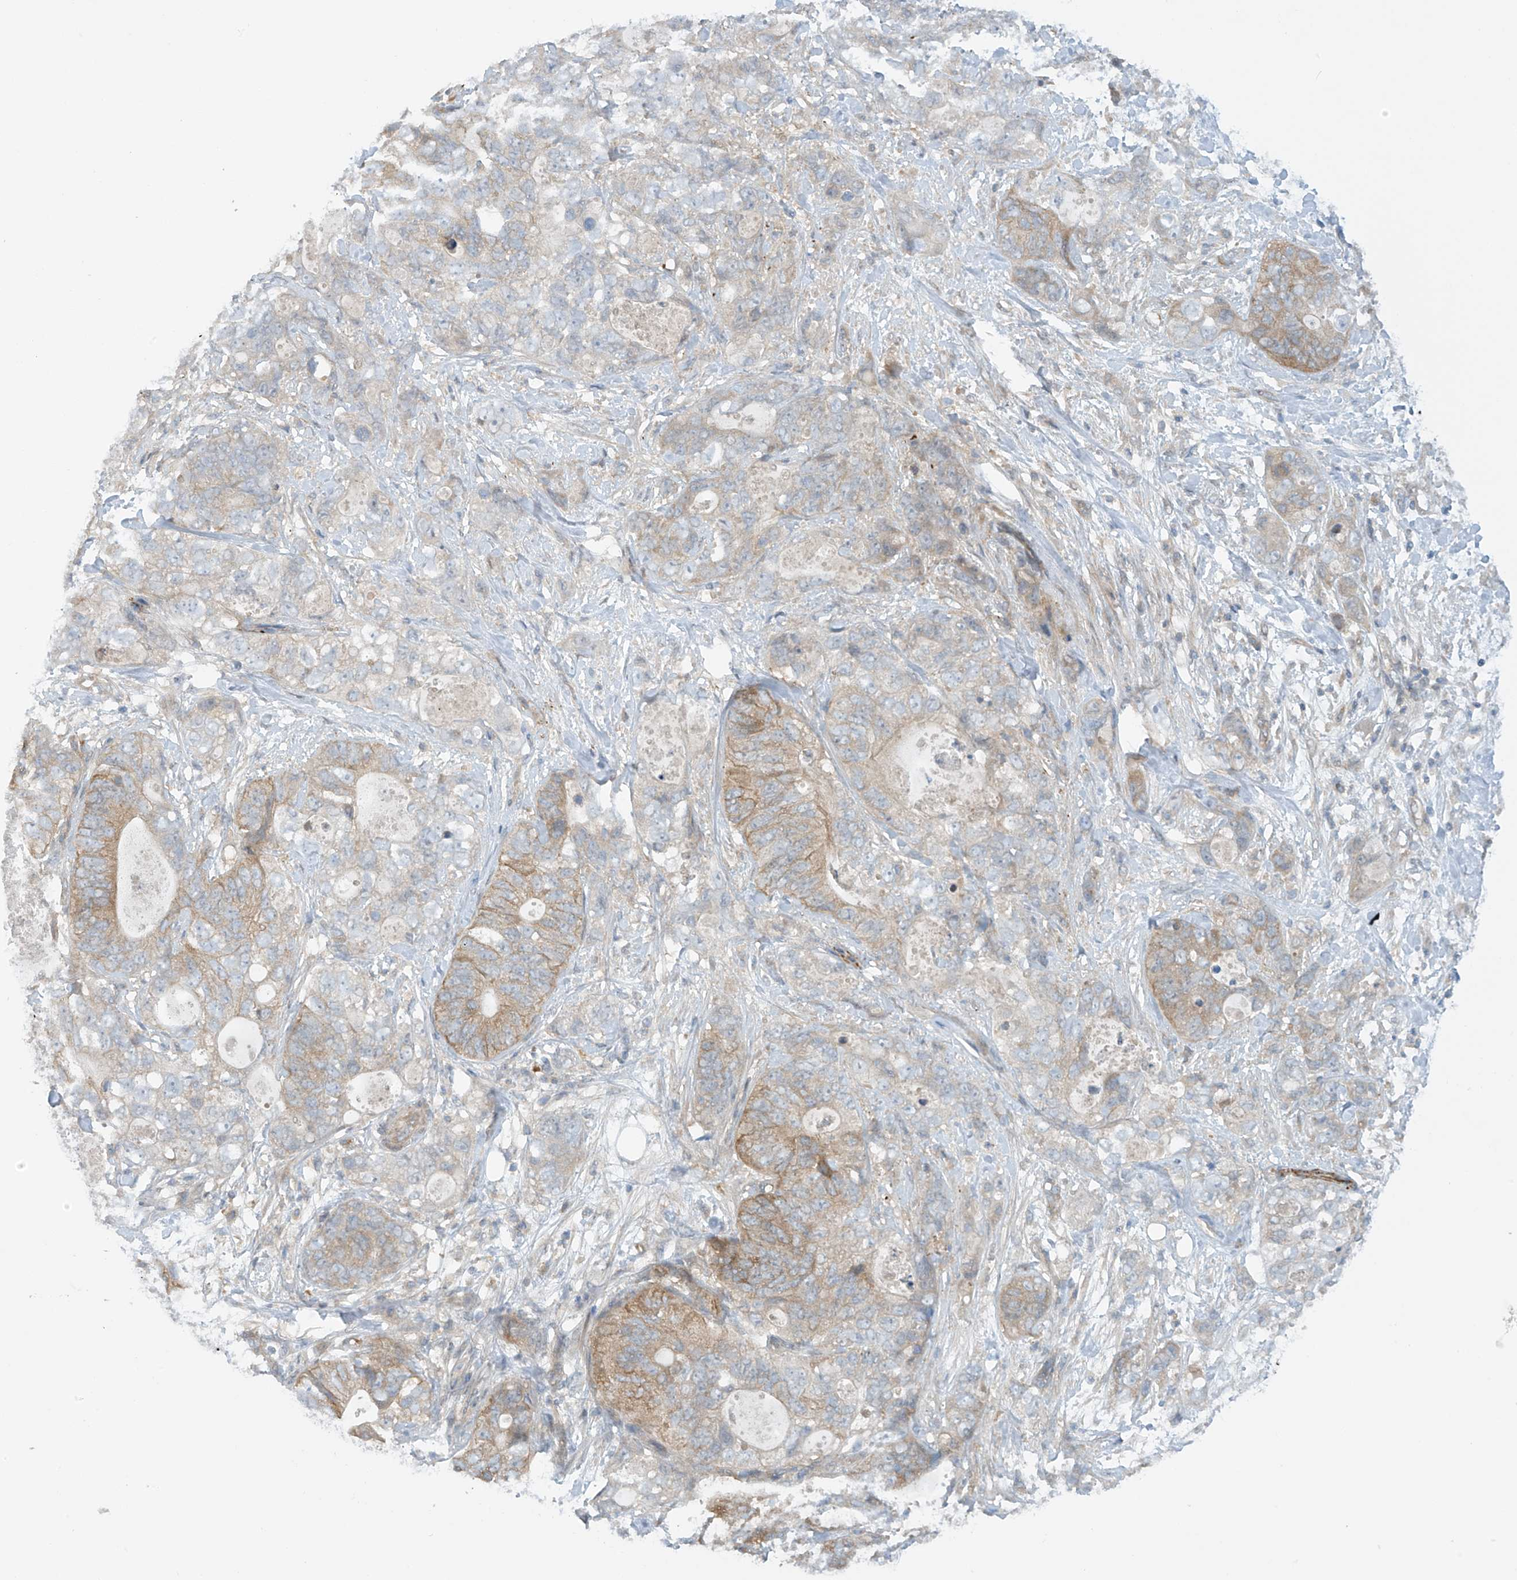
{"staining": {"intensity": "weak", "quantity": "25%-75%", "location": "cytoplasmic/membranous"}, "tissue": "stomach cancer", "cell_type": "Tumor cells", "image_type": "cancer", "snomed": [{"axis": "morphology", "description": "Normal tissue, NOS"}, {"axis": "morphology", "description": "Adenocarcinoma, NOS"}, {"axis": "topography", "description": "Stomach"}], "caption": "Stomach adenocarcinoma stained with immunohistochemistry (IHC) reveals weak cytoplasmic/membranous staining in approximately 25%-75% of tumor cells.", "gene": "FSD1L", "patient": {"sex": "female", "age": 89}}